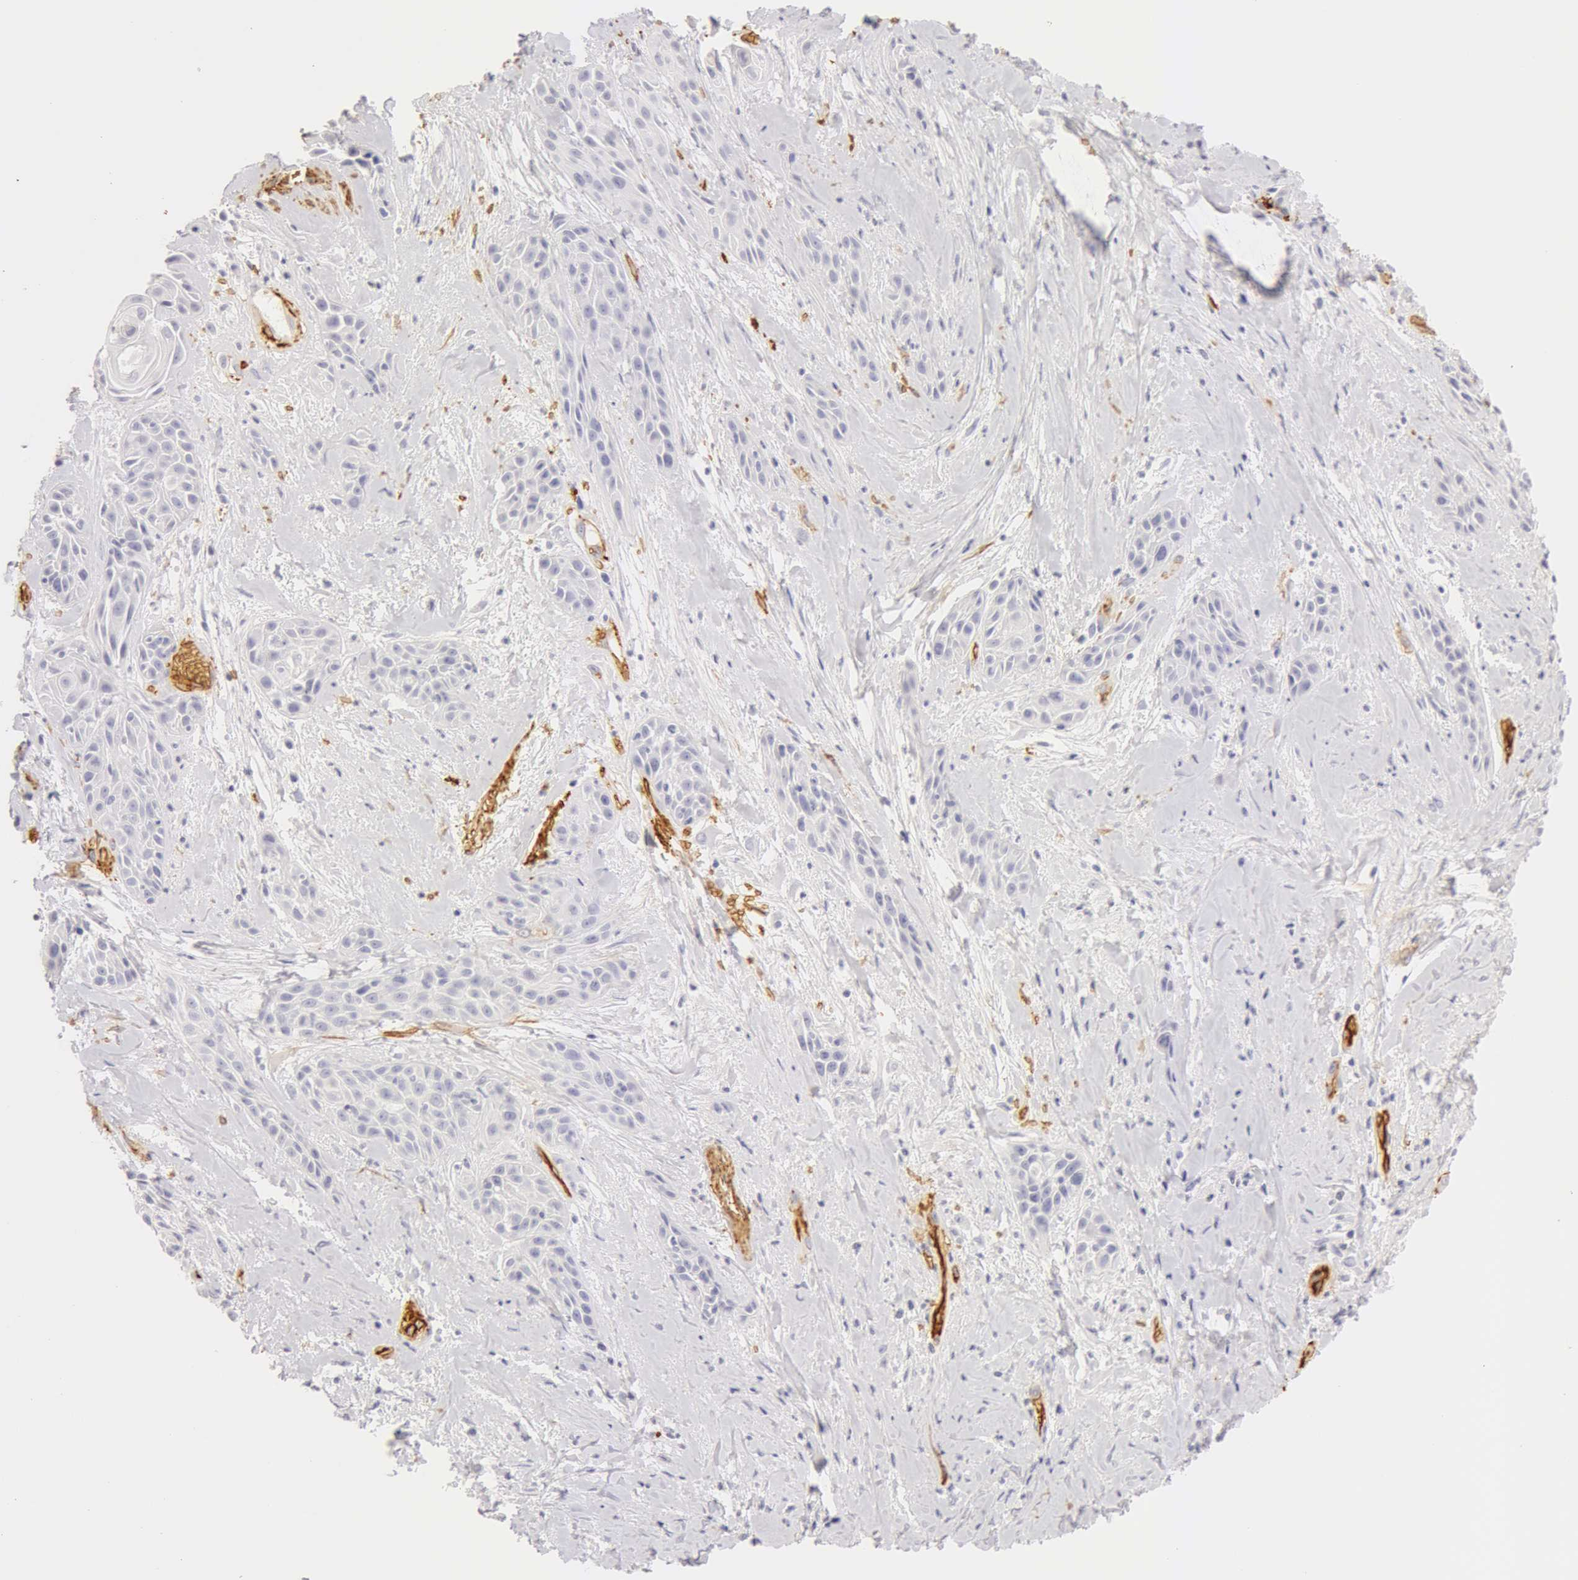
{"staining": {"intensity": "negative", "quantity": "none", "location": "none"}, "tissue": "skin cancer", "cell_type": "Tumor cells", "image_type": "cancer", "snomed": [{"axis": "morphology", "description": "Squamous cell carcinoma, NOS"}, {"axis": "topography", "description": "Skin"}, {"axis": "topography", "description": "Anal"}], "caption": "Tumor cells show no significant positivity in squamous cell carcinoma (skin). (Stains: DAB immunohistochemistry with hematoxylin counter stain, Microscopy: brightfield microscopy at high magnification).", "gene": "AQP1", "patient": {"sex": "male", "age": 64}}